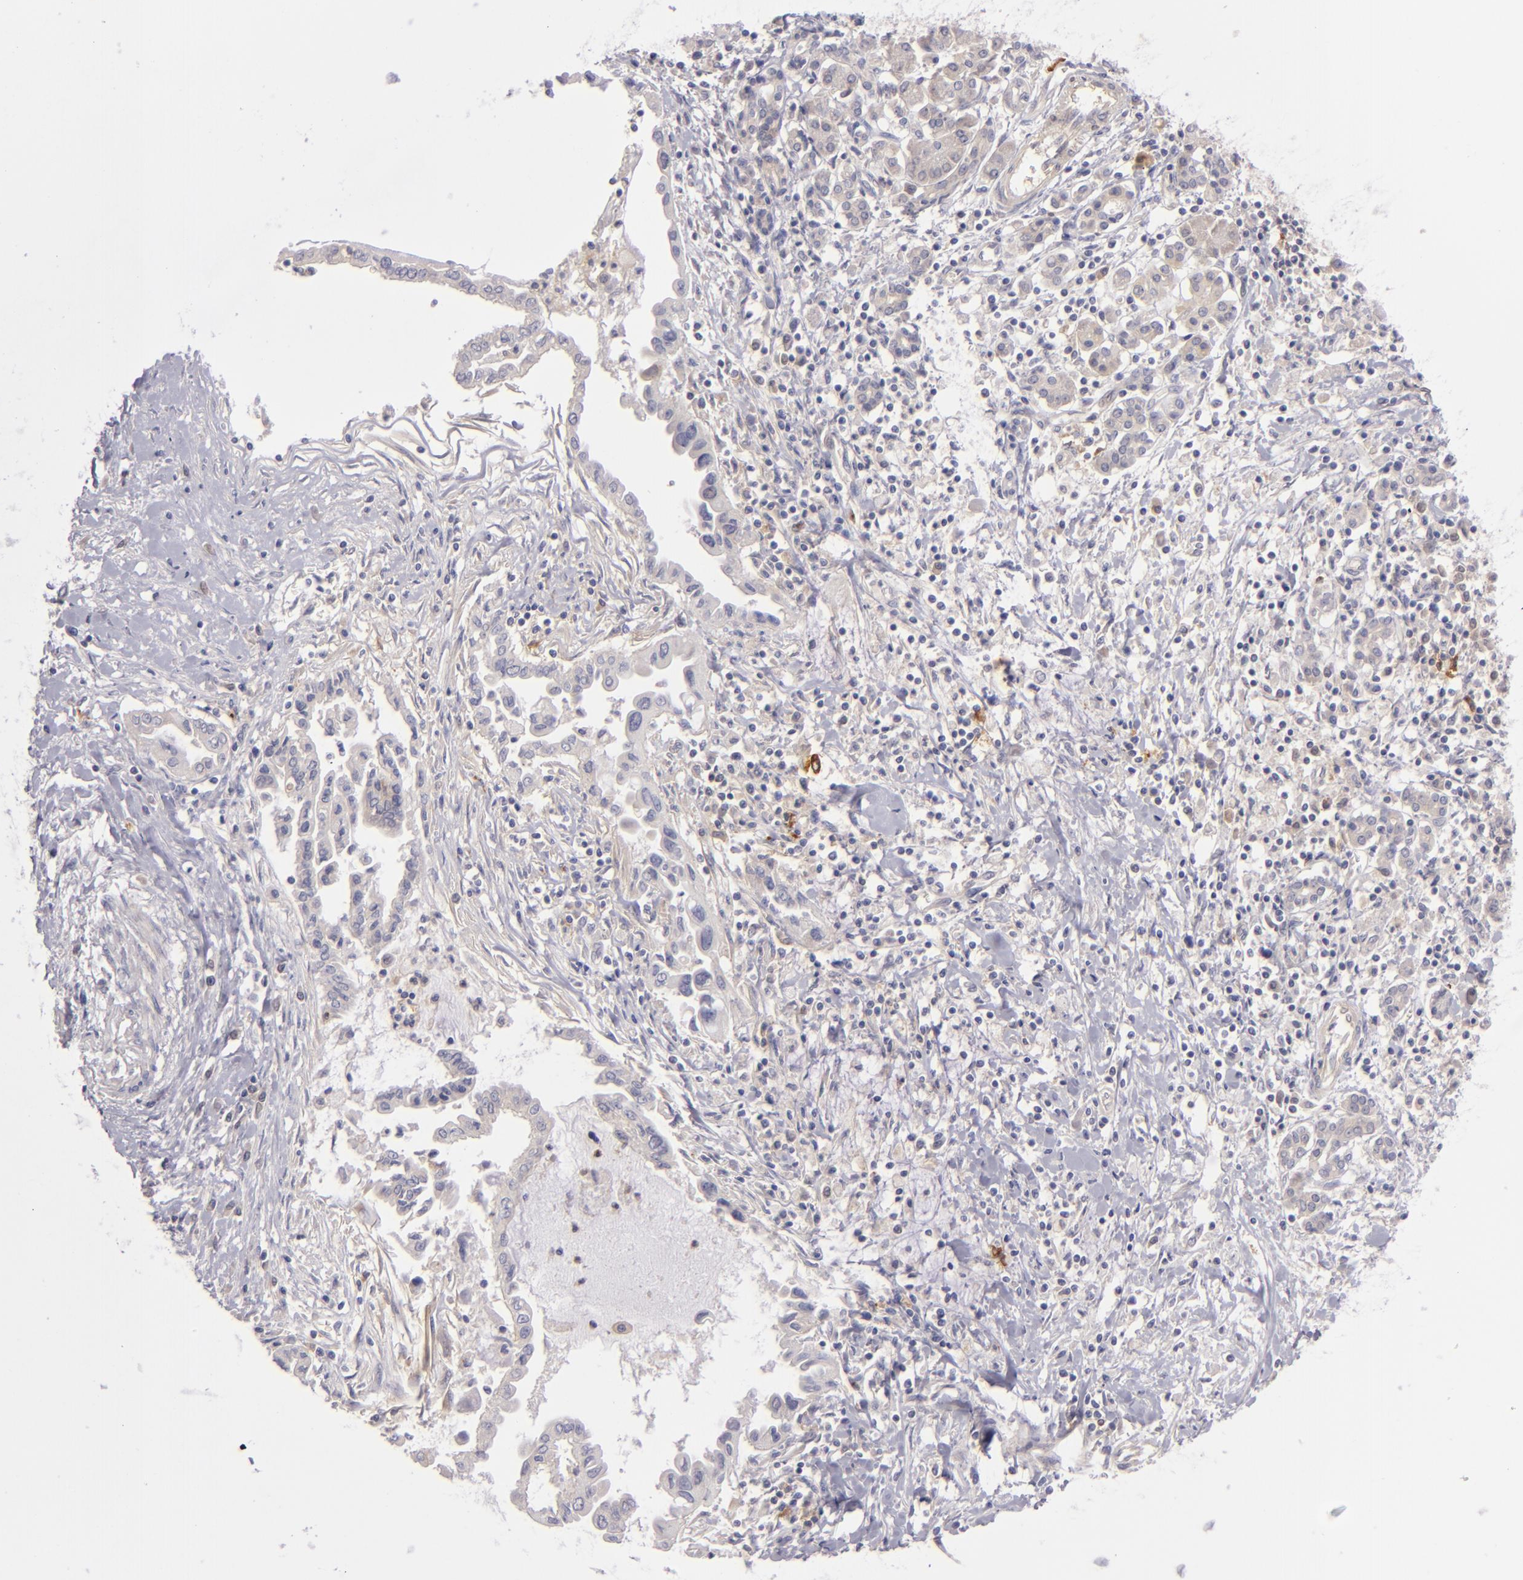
{"staining": {"intensity": "weak", "quantity": "25%-75%", "location": "cytoplasmic/membranous"}, "tissue": "pancreatic cancer", "cell_type": "Tumor cells", "image_type": "cancer", "snomed": [{"axis": "morphology", "description": "Adenocarcinoma, NOS"}, {"axis": "topography", "description": "Pancreas"}], "caption": "Immunohistochemistry (IHC) image of human adenocarcinoma (pancreatic) stained for a protein (brown), which demonstrates low levels of weak cytoplasmic/membranous expression in approximately 25%-75% of tumor cells.", "gene": "CD83", "patient": {"sex": "female", "age": 57}}